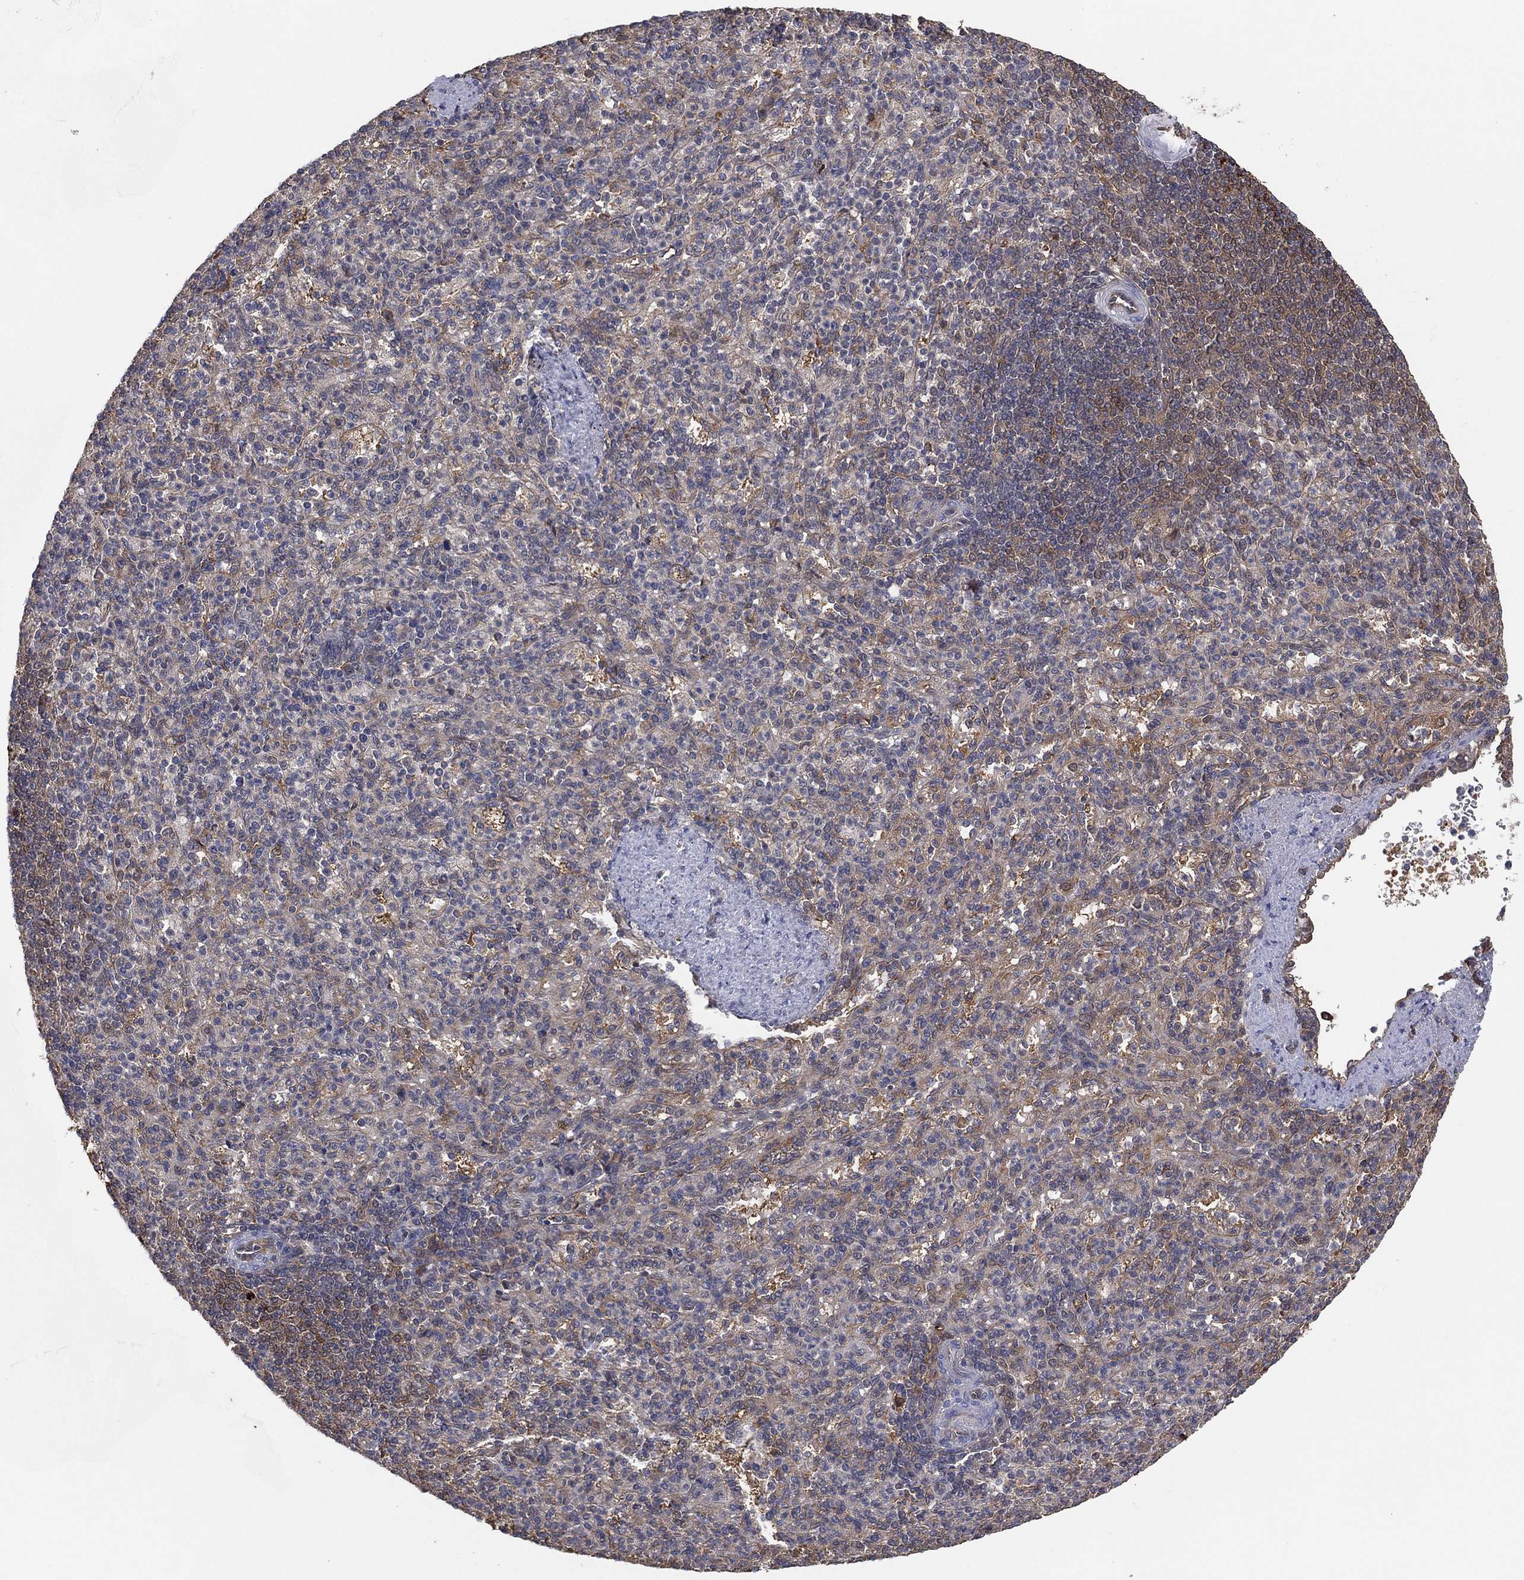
{"staining": {"intensity": "moderate", "quantity": "25%-75%", "location": "cytoplasmic/membranous"}, "tissue": "spleen", "cell_type": "Cells in red pulp", "image_type": "normal", "snomed": [{"axis": "morphology", "description": "Normal tissue, NOS"}, {"axis": "topography", "description": "Spleen"}], "caption": "Approximately 25%-75% of cells in red pulp in unremarkable human spleen show moderate cytoplasmic/membranous protein positivity as visualized by brown immunohistochemical staining.", "gene": "PSMG4", "patient": {"sex": "female", "age": 74}}